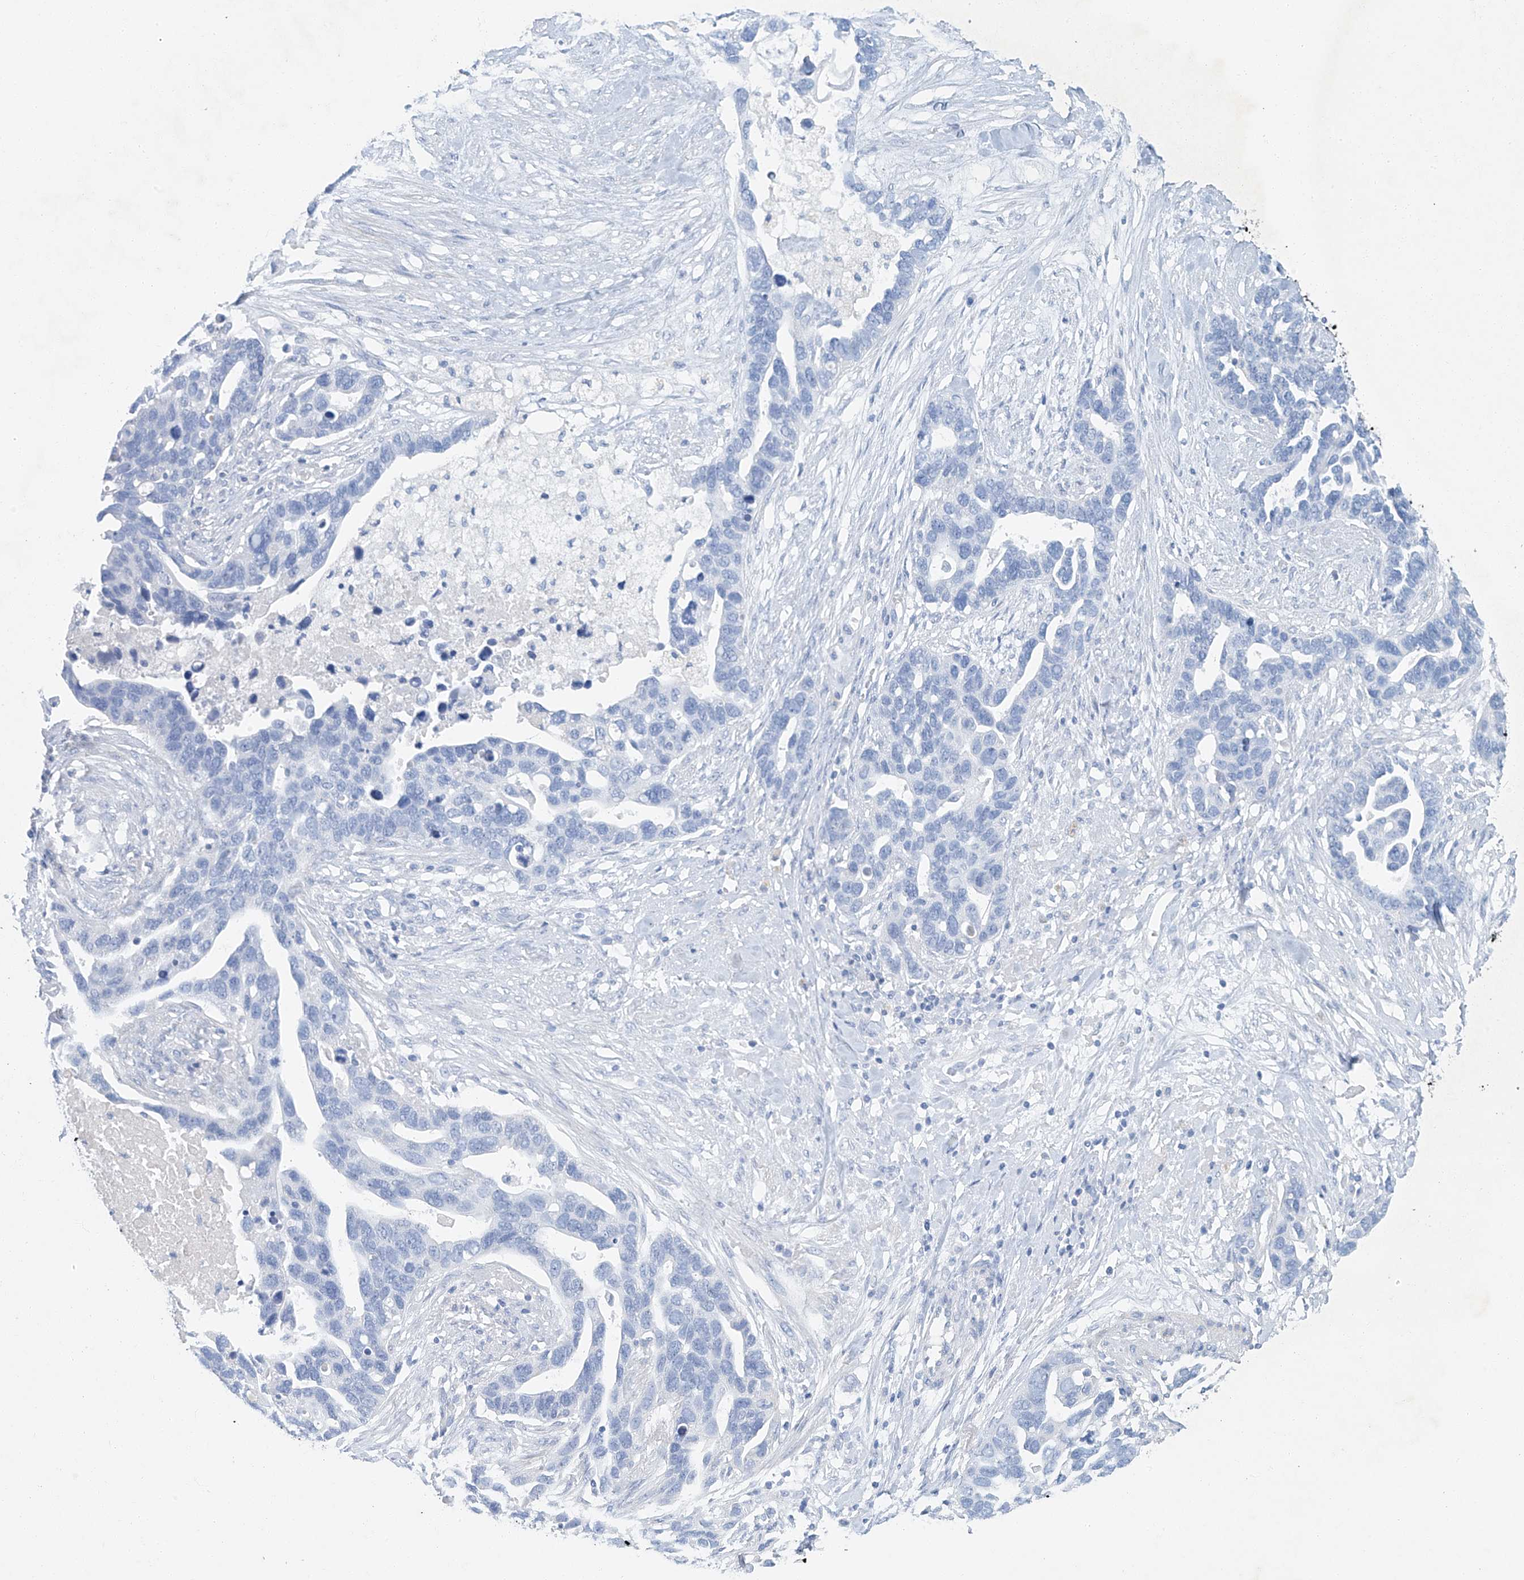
{"staining": {"intensity": "negative", "quantity": "none", "location": "none"}, "tissue": "ovarian cancer", "cell_type": "Tumor cells", "image_type": "cancer", "snomed": [{"axis": "morphology", "description": "Cystadenocarcinoma, serous, NOS"}, {"axis": "topography", "description": "Ovary"}], "caption": "IHC histopathology image of human ovarian serous cystadenocarcinoma stained for a protein (brown), which shows no staining in tumor cells.", "gene": "C1orf87", "patient": {"sex": "female", "age": 54}}